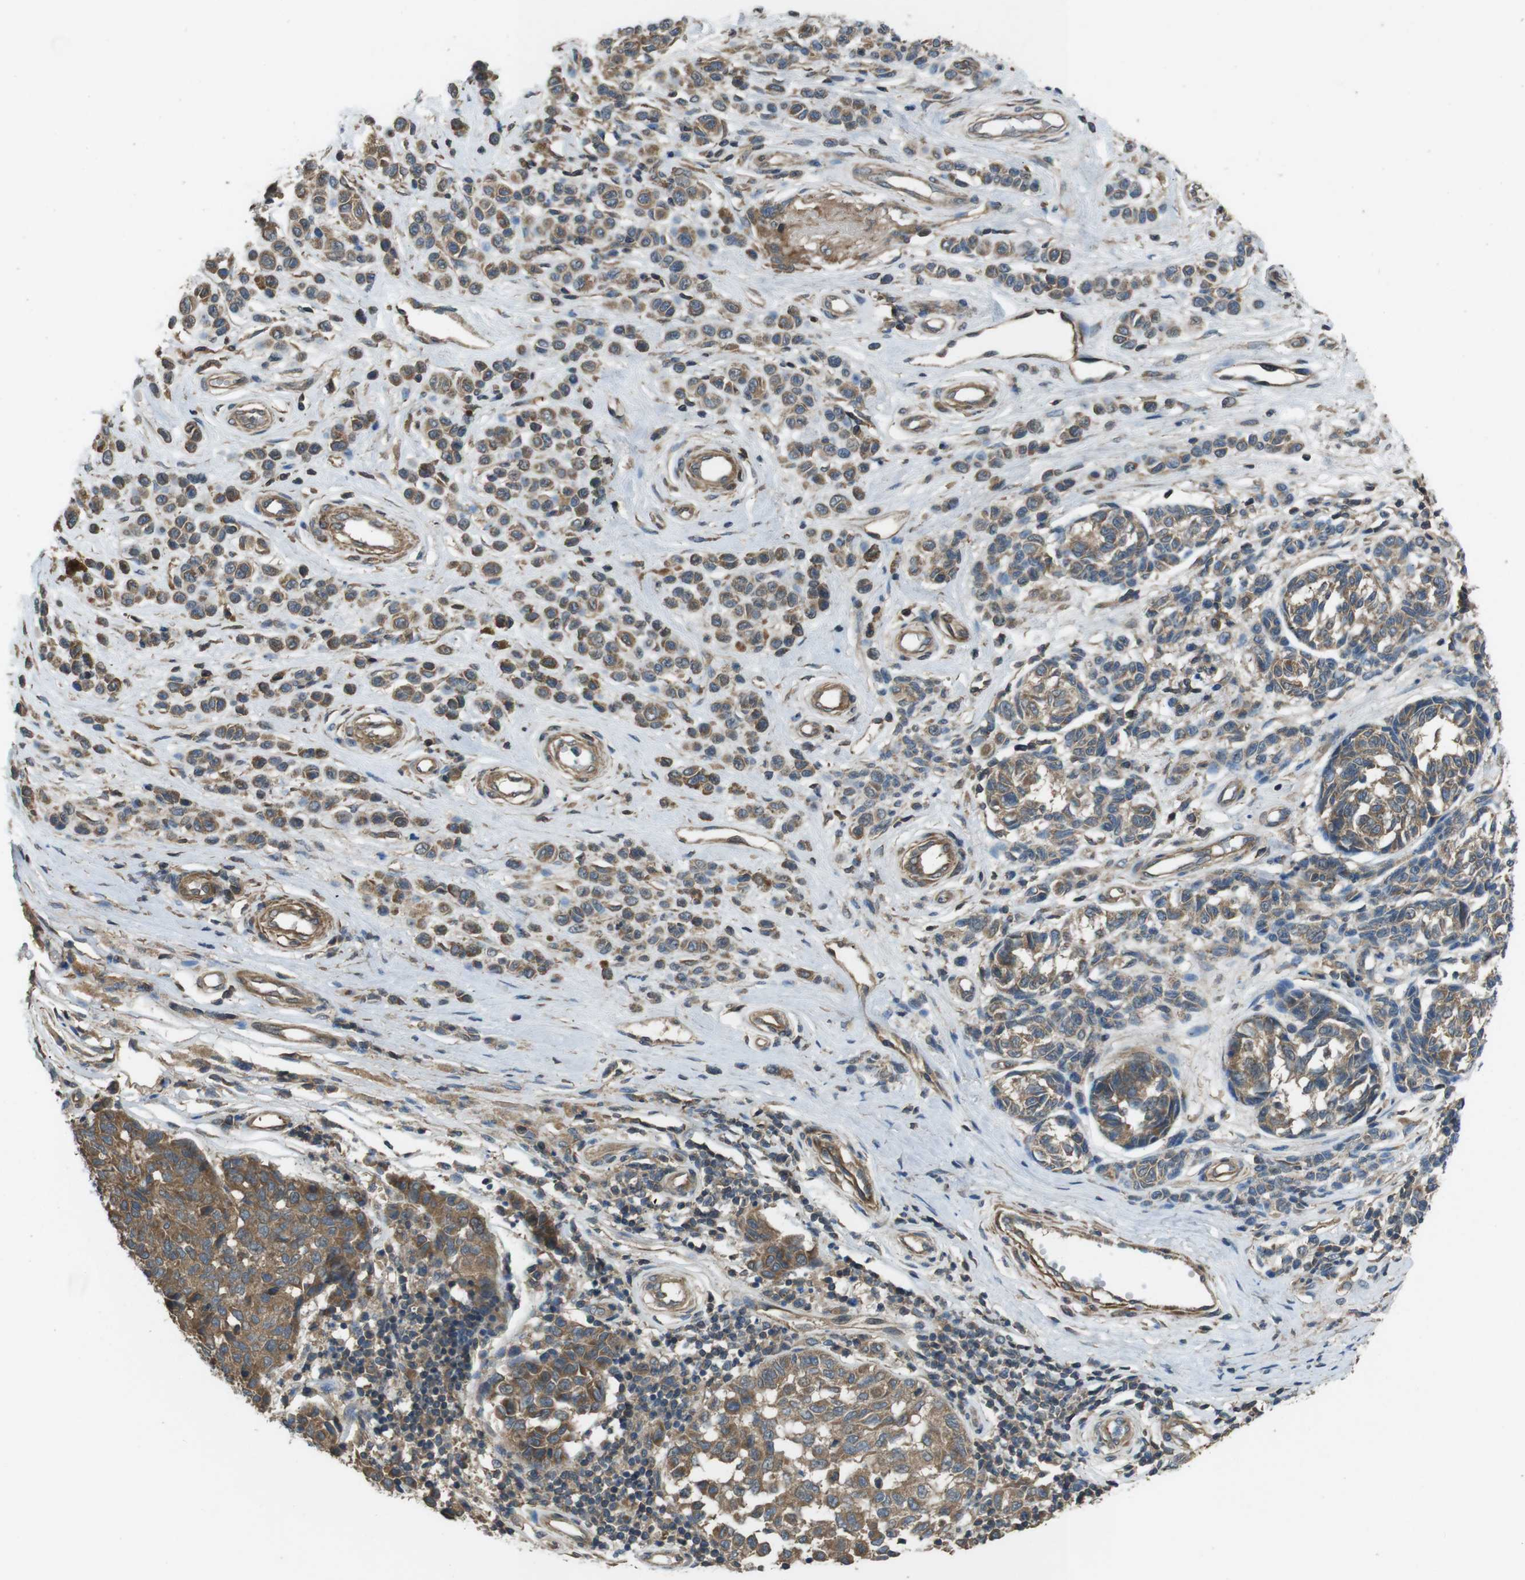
{"staining": {"intensity": "moderate", "quantity": ">75%", "location": "cytoplasmic/membranous"}, "tissue": "melanoma", "cell_type": "Tumor cells", "image_type": "cancer", "snomed": [{"axis": "morphology", "description": "Malignant melanoma, NOS"}, {"axis": "topography", "description": "Skin"}], "caption": "Human melanoma stained for a protein (brown) demonstrates moderate cytoplasmic/membranous positive expression in approximately >75% of tumor cells.", "gene": "FUT2", "patient": {"sex": "female", "age": 64}}